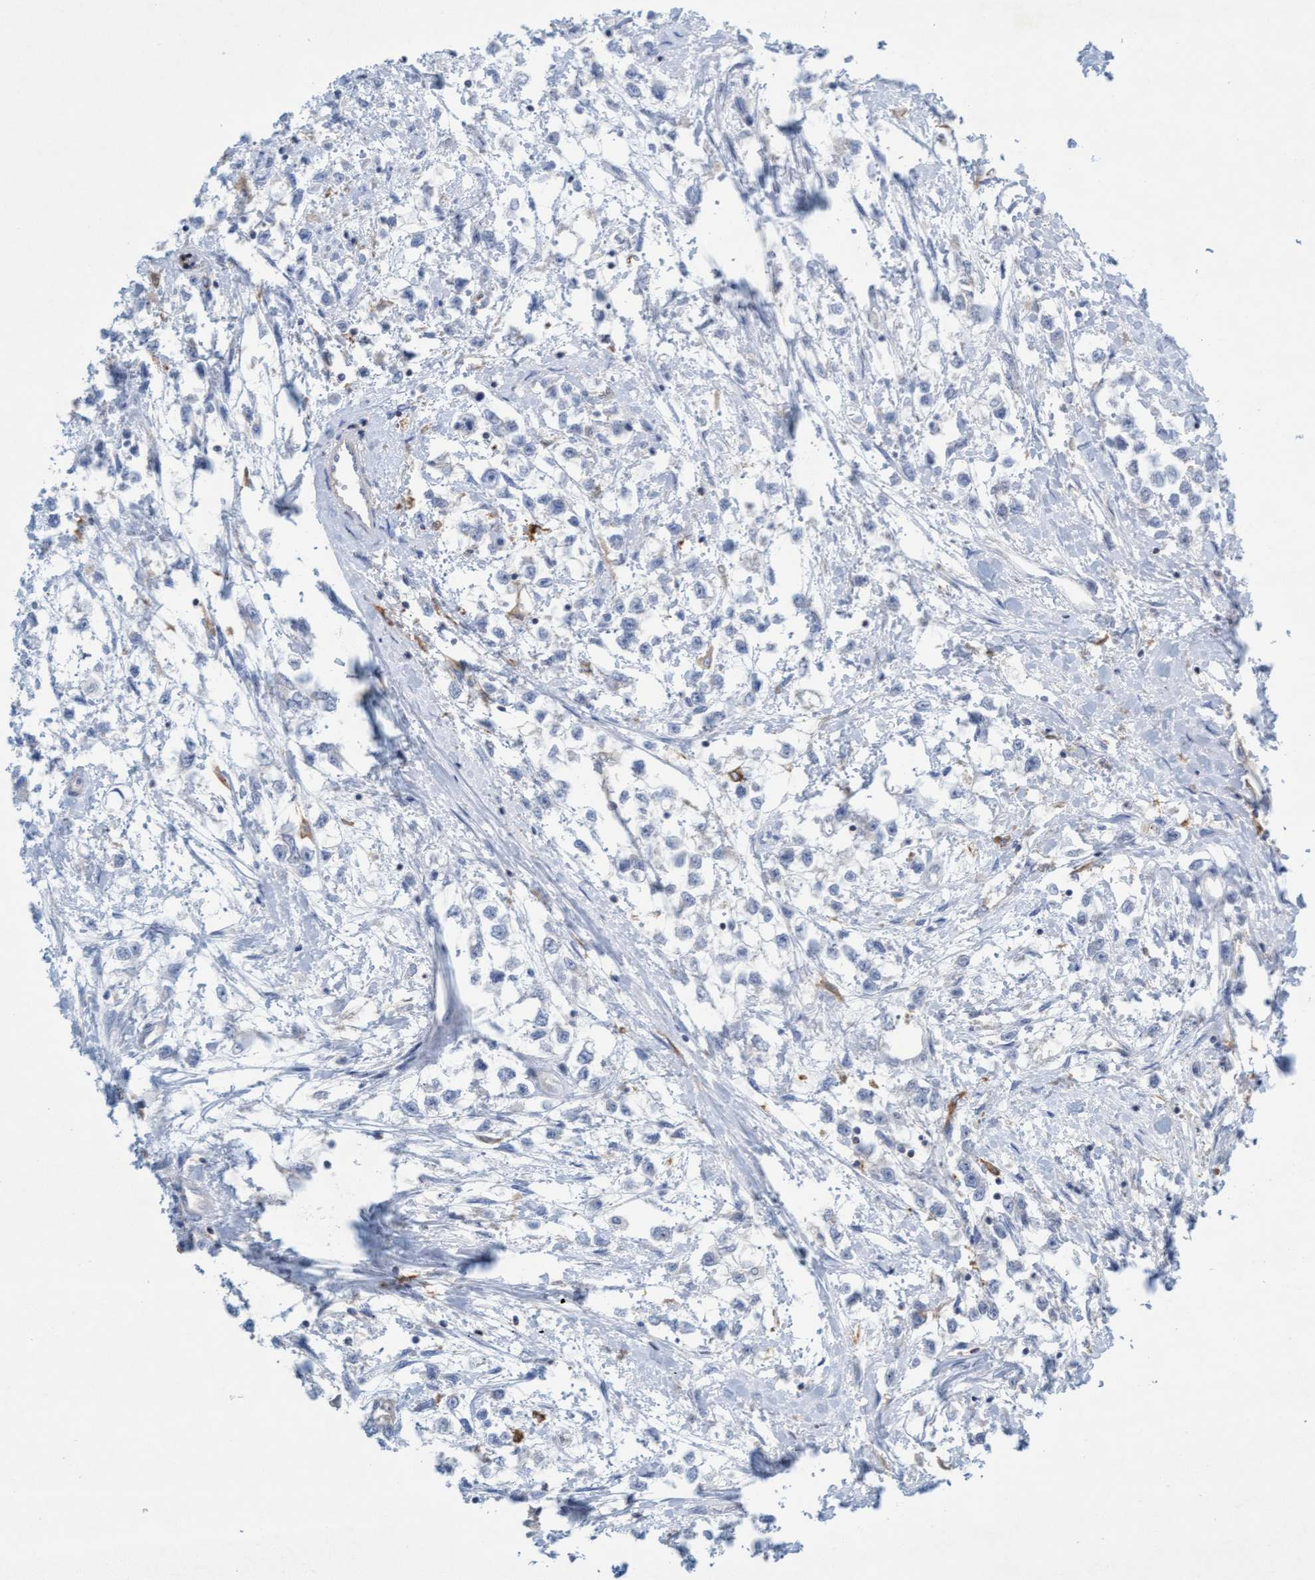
{"staining": {"intensity": "negative", "quantity": "none", "location": "none"}, "tissue": "testis cancer", "cell_type": "Tumor cells", "image_type": "cancer", "snomed": [{"axis": "morphology", "description": "Seminoma, NOS"}, {"axis": "morphology", "description": "Carcinoma, Embryonal, NOS"}, {"axis": "topography", "description": "Testis"}], "caption": "IHC of testis cancer demonstrates no staining in tumor cells.", "gene": "SIGIRR", "patient": {"sex": "male", "age": 51}}